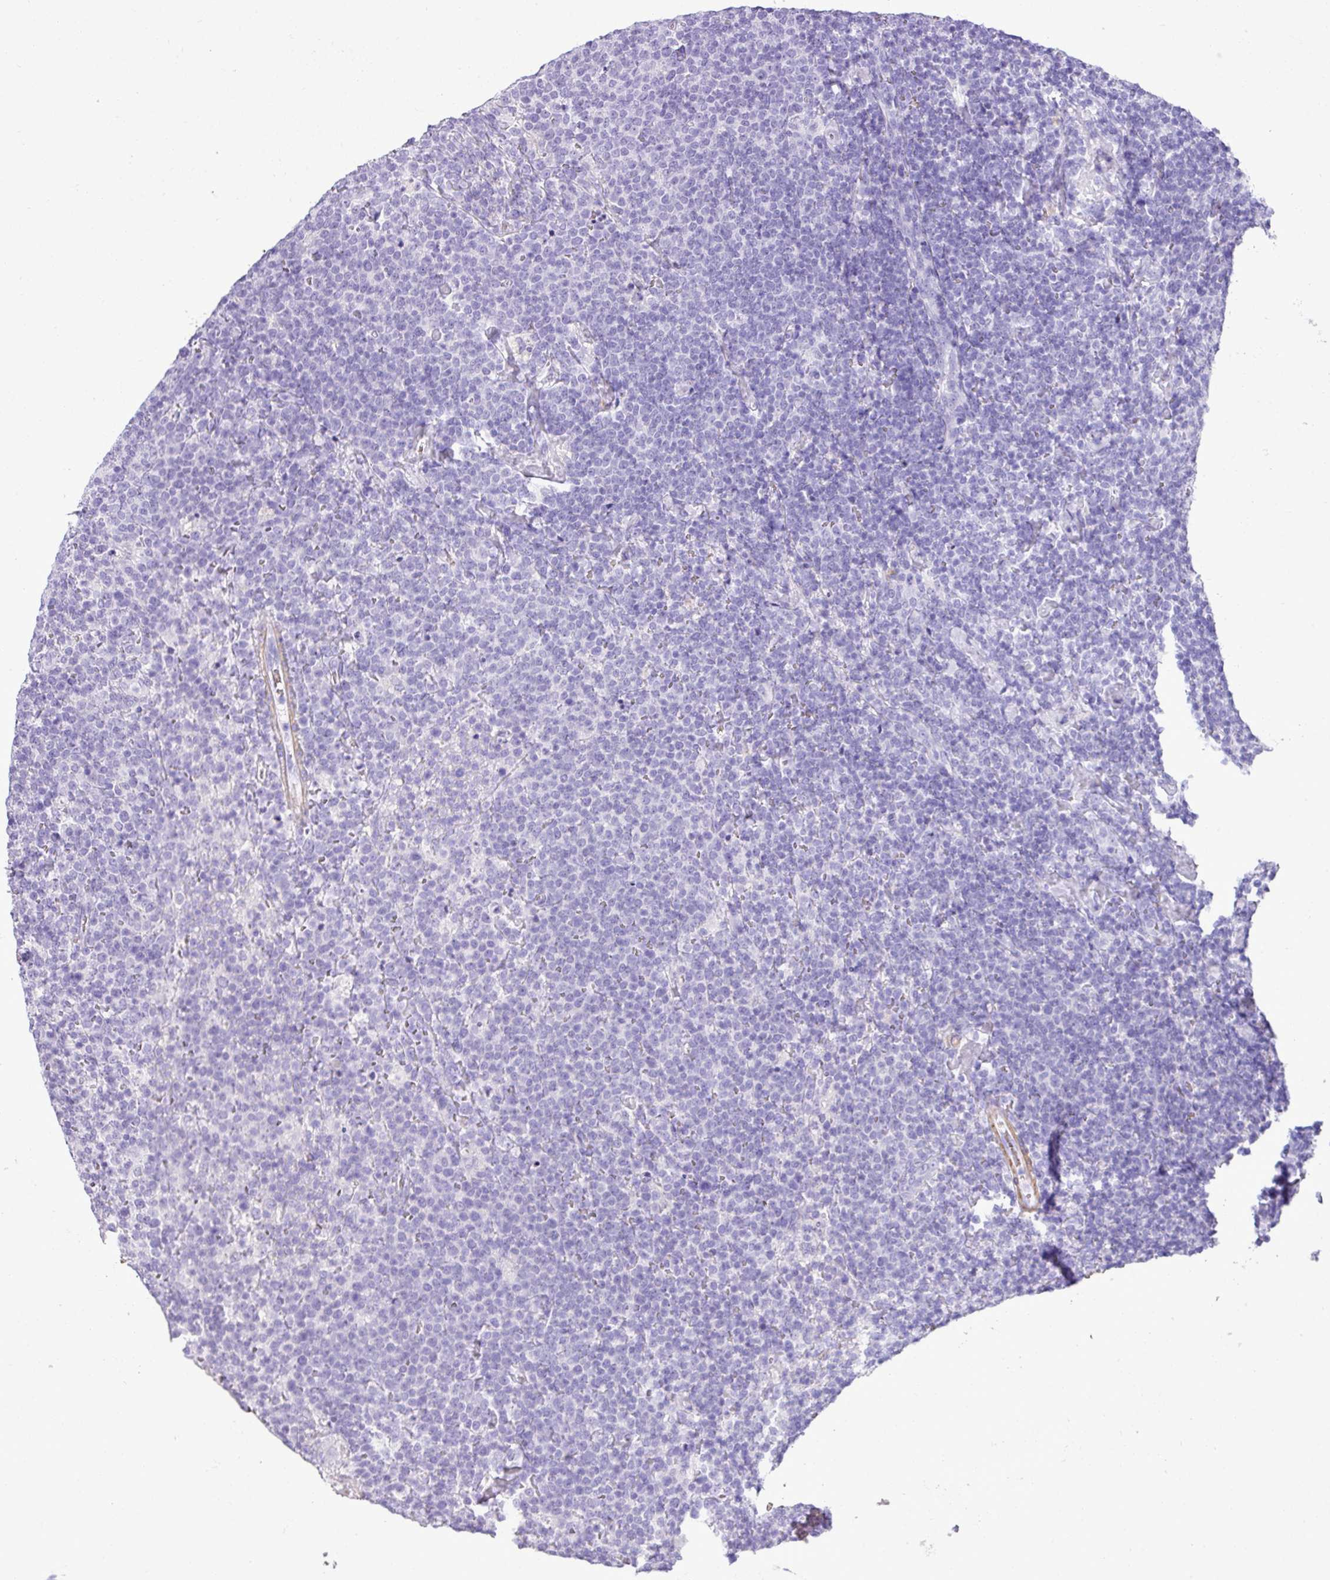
{"staining": {"intensity": "negative", "quantity": "none", "location": "none"}, "tissue": "lymphoma", "cell_type": "Tumor cells", "image_type": "cancer", "snomed": [{"axis": "morphology", "description": "Malignant lymphoma, non-Hodgkin's type, High grade"}, {"axis": "topography", "description": "Lymph node"}], "caption": "High power microscopy photomicrograph of an immunohistochemistry micrograph of high-grade malignant lymphoma, non-Hodgkin's type, revealing no significant positivity in tumor cells.", "gene": "ZSCAN5A", "patient": {"sex": "male", "age": 61}}